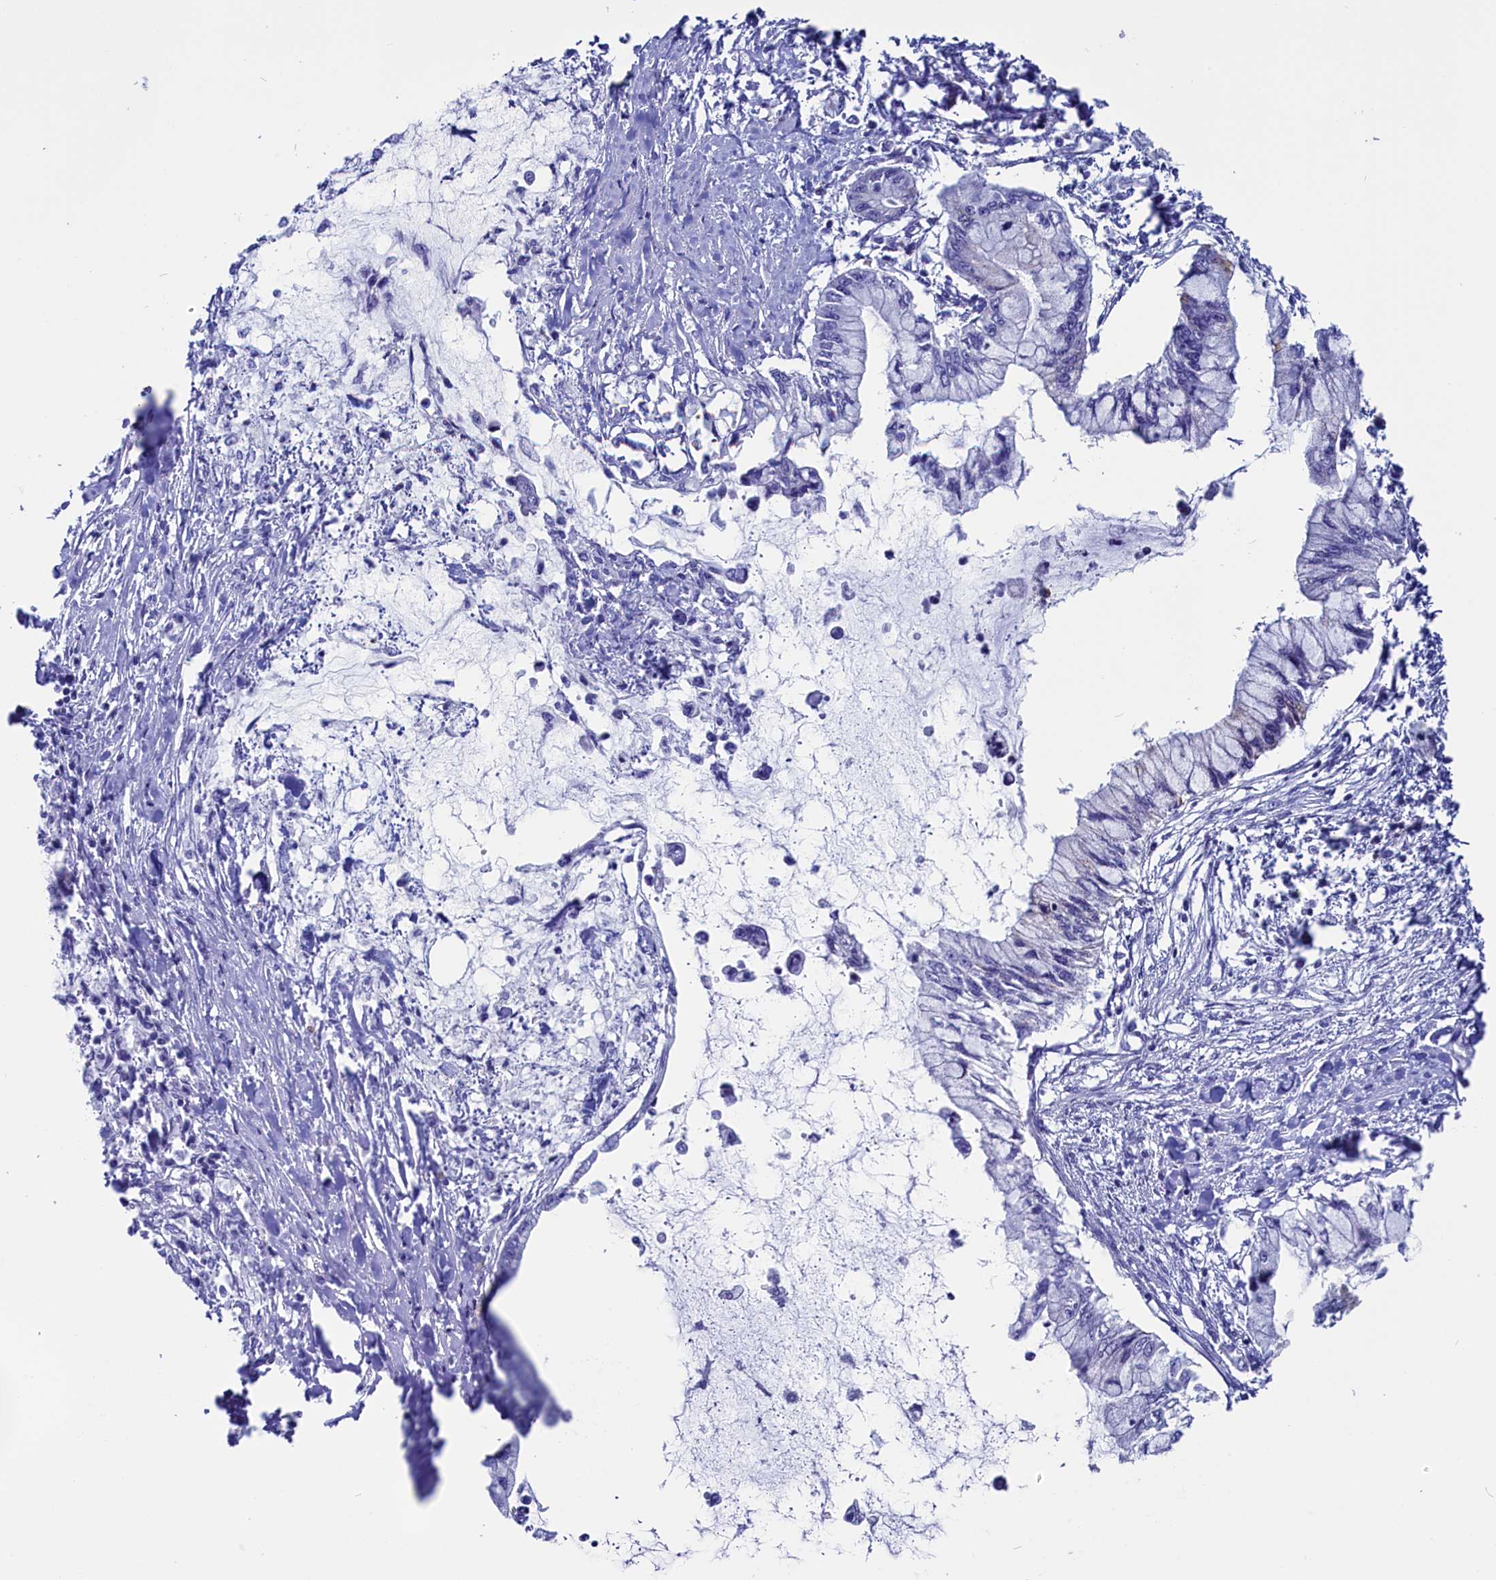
{"staining": {"intensity": "negative", "quantity": "none", "location": "none"}, "tissue": "pancreatic cancer", "cell_type": "Tumor cells", "image_type": "cancer", "snomed": [{"axis": "morphology", "description": "Adenocarcinoma, NOS"}, {"axis": "topography", "description": "Pancreas"}], "caption": "Protein analysis of pancreatic adenocarcinoma exhibits no significant expression in tumor cells.", "gene": "ANKRD29", "patient": {"sex": "male", "age": 48}}